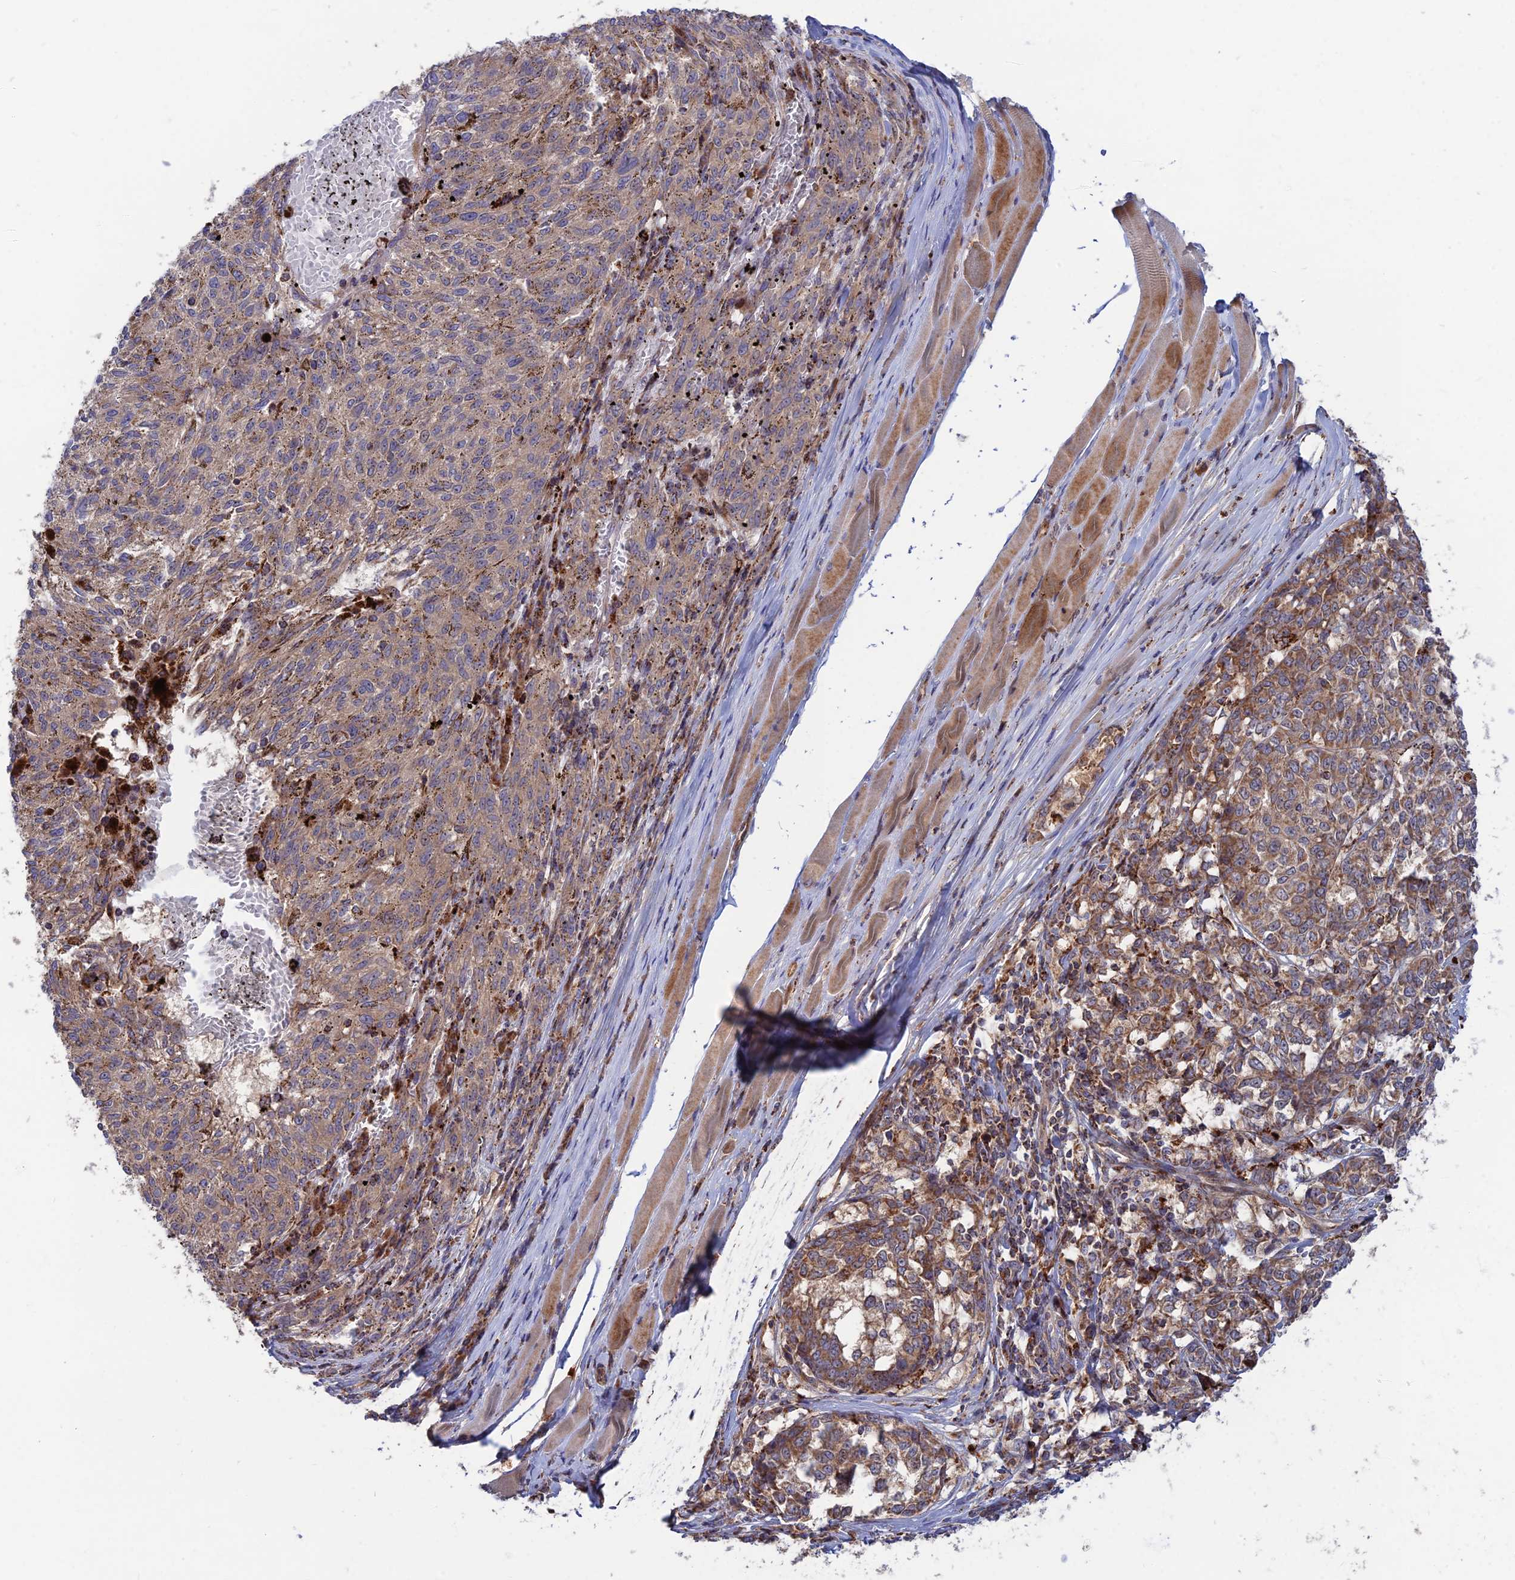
{"staining": {"intensity": "moderate", "quantity": "25%-75%", "location": "cytoplasmic/membranous"}, "tissue": "melanoma", "cell_type": "Tumor cells", "image_type": "cancer", "snomed": [{"axis": "morphology", "description": "Malignant melanoma, NOS"}, {"axis": "topography", "description": "Skin"}], "caption": "The histopathology image exhibits a brown stain indicating the presence of a protein in the cytoplasmic/membranous of tumor cells in melanoma.", "gene": "RIC8B", "patient": {"sex": "female", "age": 72}}